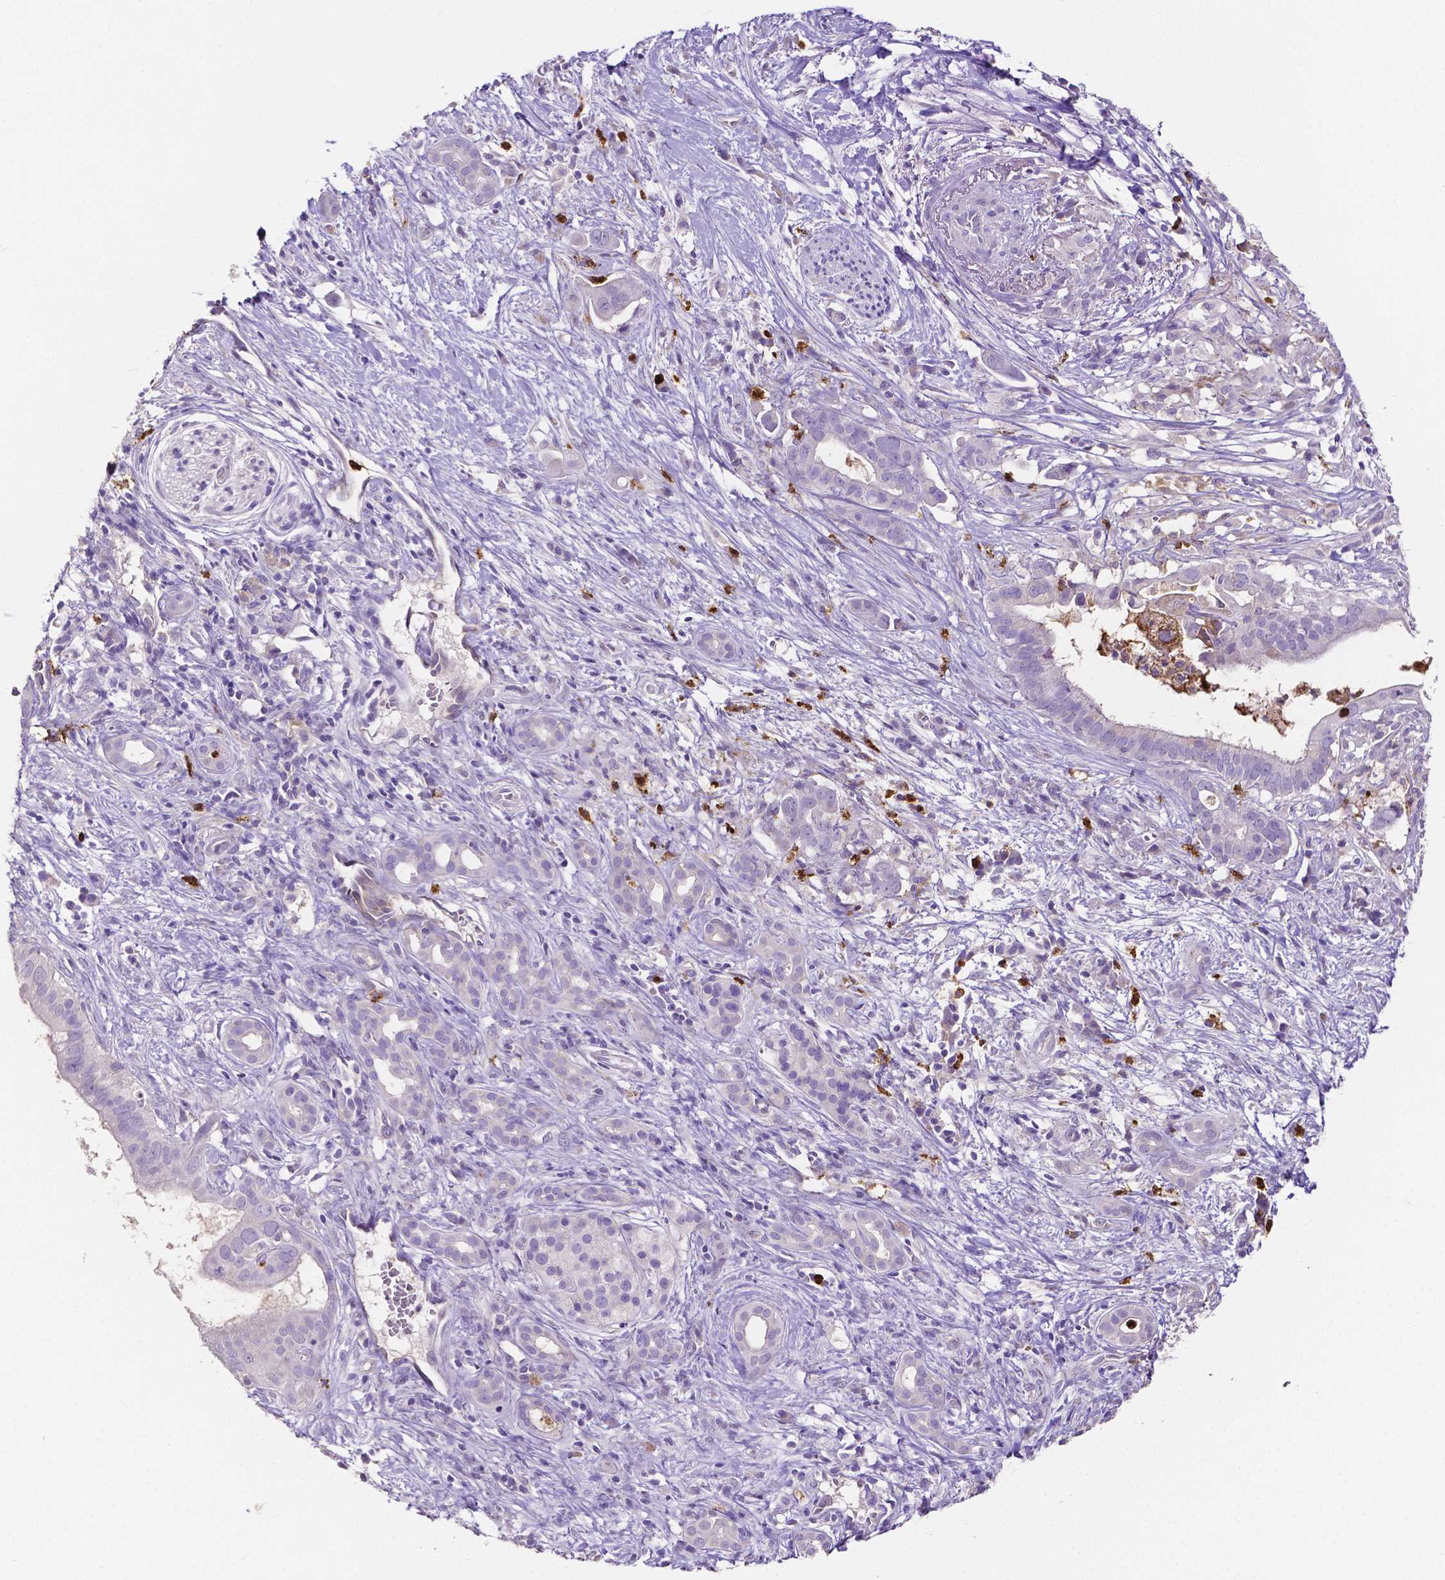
{"staining": {"intensity": "negative", "quantity": "none", "location": "none"}, "tissue": "pancreatic cancer", "cell_type": "Tumor cells", "image_type": "cancer", "snomed": [{"axis": "morphology", "description": "Adenocarcinoma, NOS"}, {"axis": "topography", "description": "Pancreas"}], "caption": "The IHC histopathology image has no significant expression in tumor cells of pancreatic cancer tissue.", "gene": "MMP9", "patient": {"sex": "male", "age": 61}}